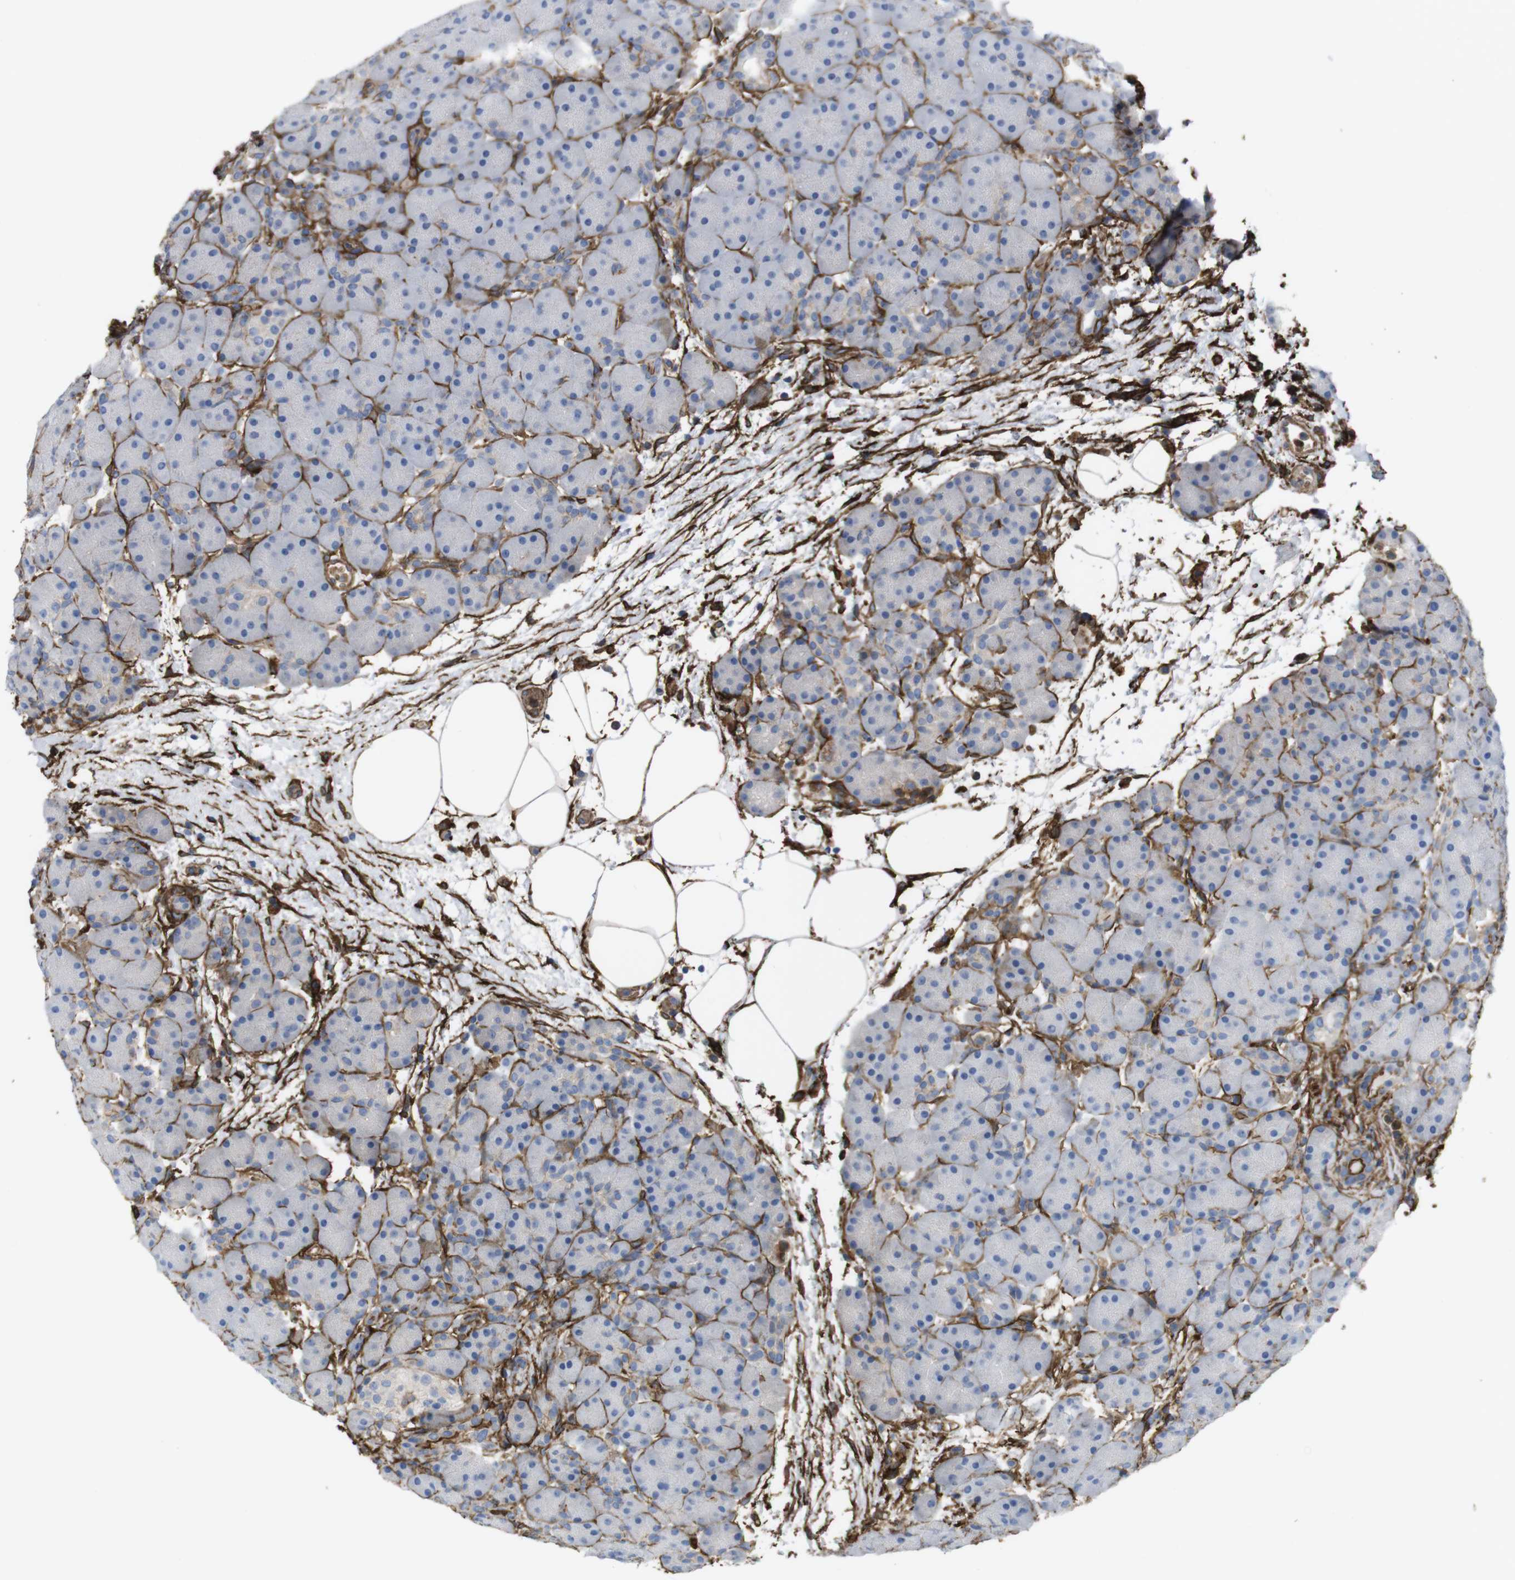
{"staining": {"intensity": "moderate", "quantity": "<25%", "location": "cytoplasmic/membranous"}, "tissue": "pancreas", "cell_type": "Exocrine glandular cells", "image_type": "normal", "snomed": [{"axis": "morphology", "description": "Normal tissue, NOS"}, {"axis": "topography", "description": "Pancreas"}], "caption": "Pancreas stained for a protein (brown) demonstrates moderate cytoplasmic/membranous positive positivity in about <25% of exocrine glandular cells.", "gene": "CYBRD1", "patient": {"sex": "male", "age": 66}}